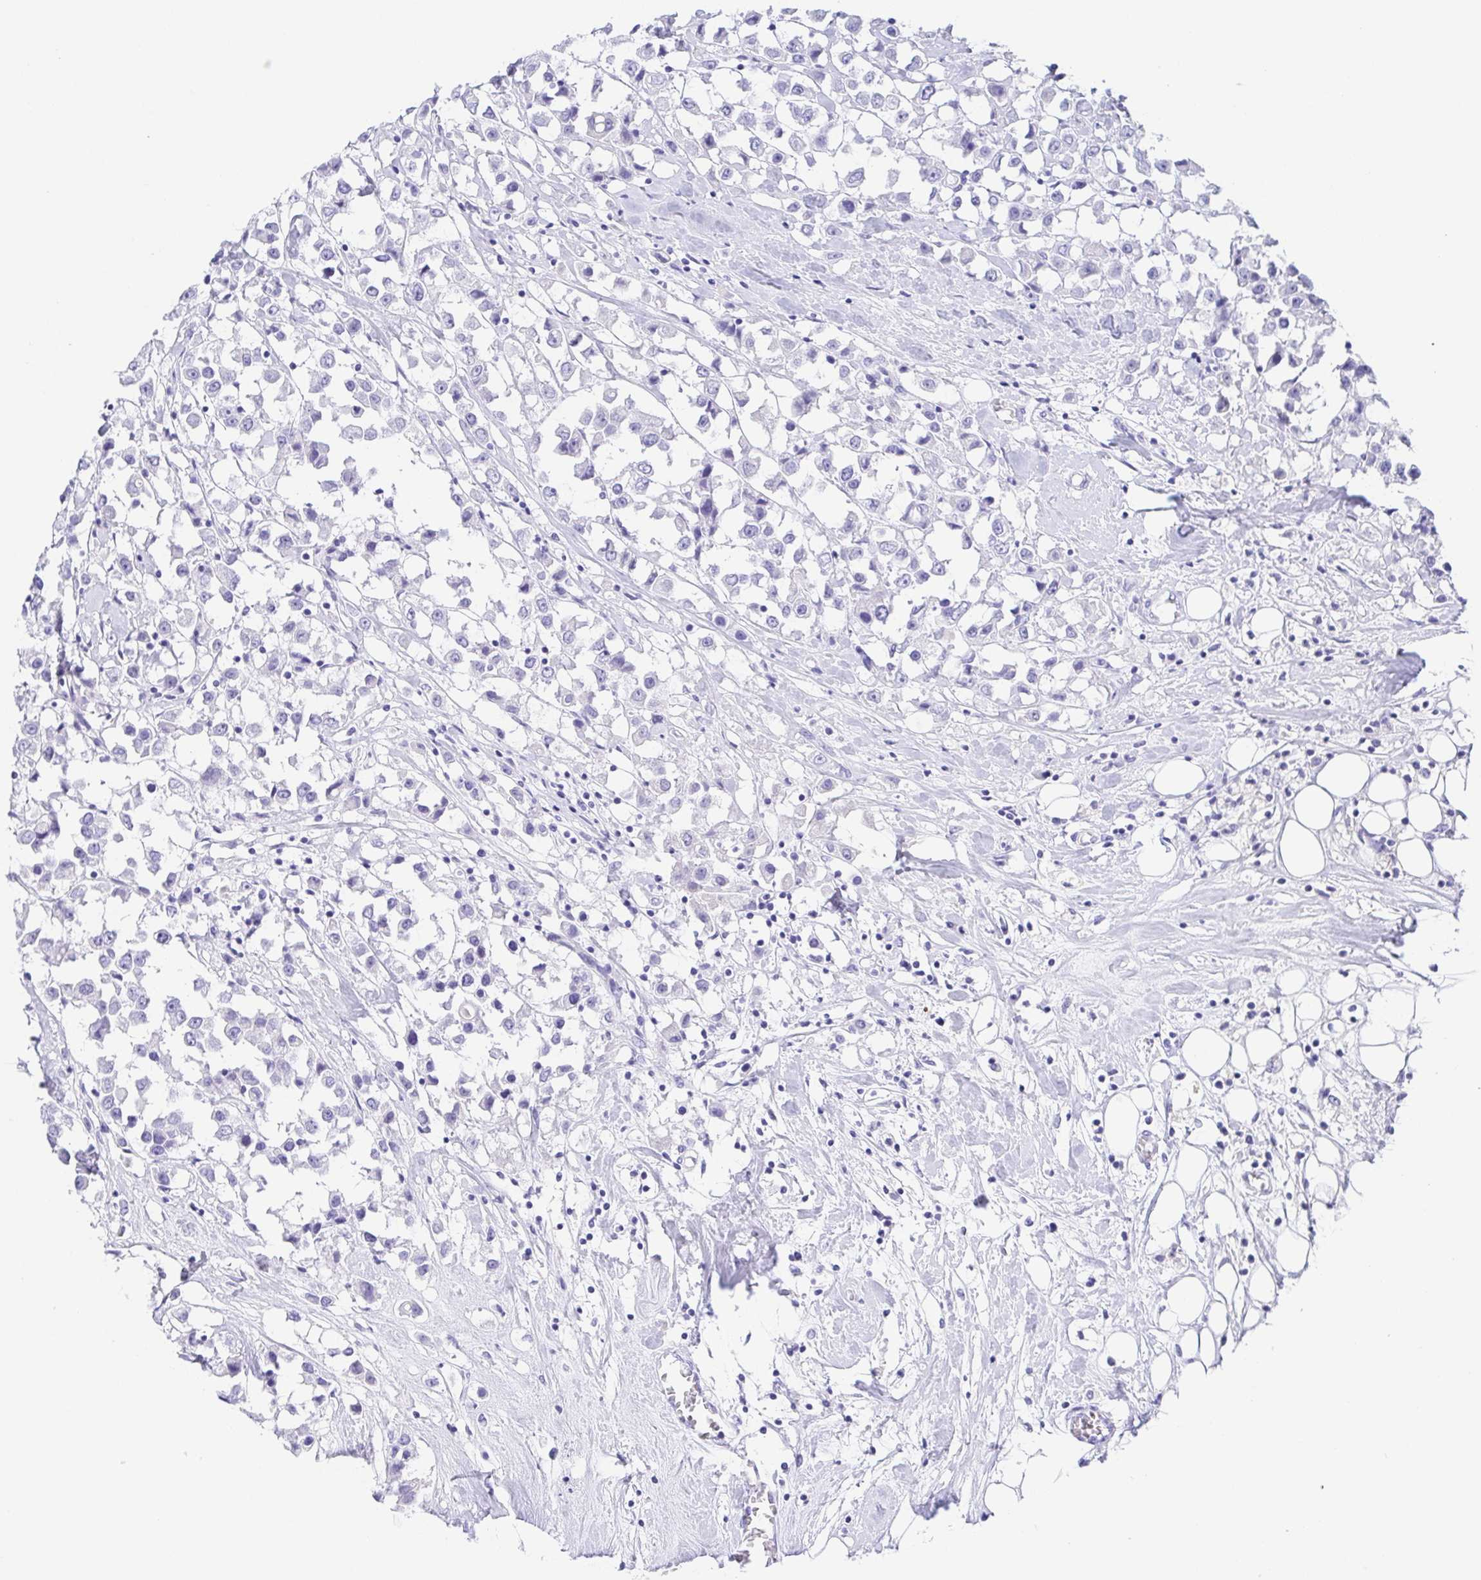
{"staining": {"intensity": "negative", "quantity": "none", "location": "none"}, "tissue": "breast cancer", "cell_type": "Tumor cells", "image_type": "cancer", "snomed": [{"axis": "morphology", "description": "Duct carcinoma"}, {"axis": "topography", "description": "Breast"}], "caption": "Immunohistochemistry (IHC) of human breast cancer shows no staining in tumor cells.", "gene": "GKN1", "patient": {"sex": "female", "age": 61}}